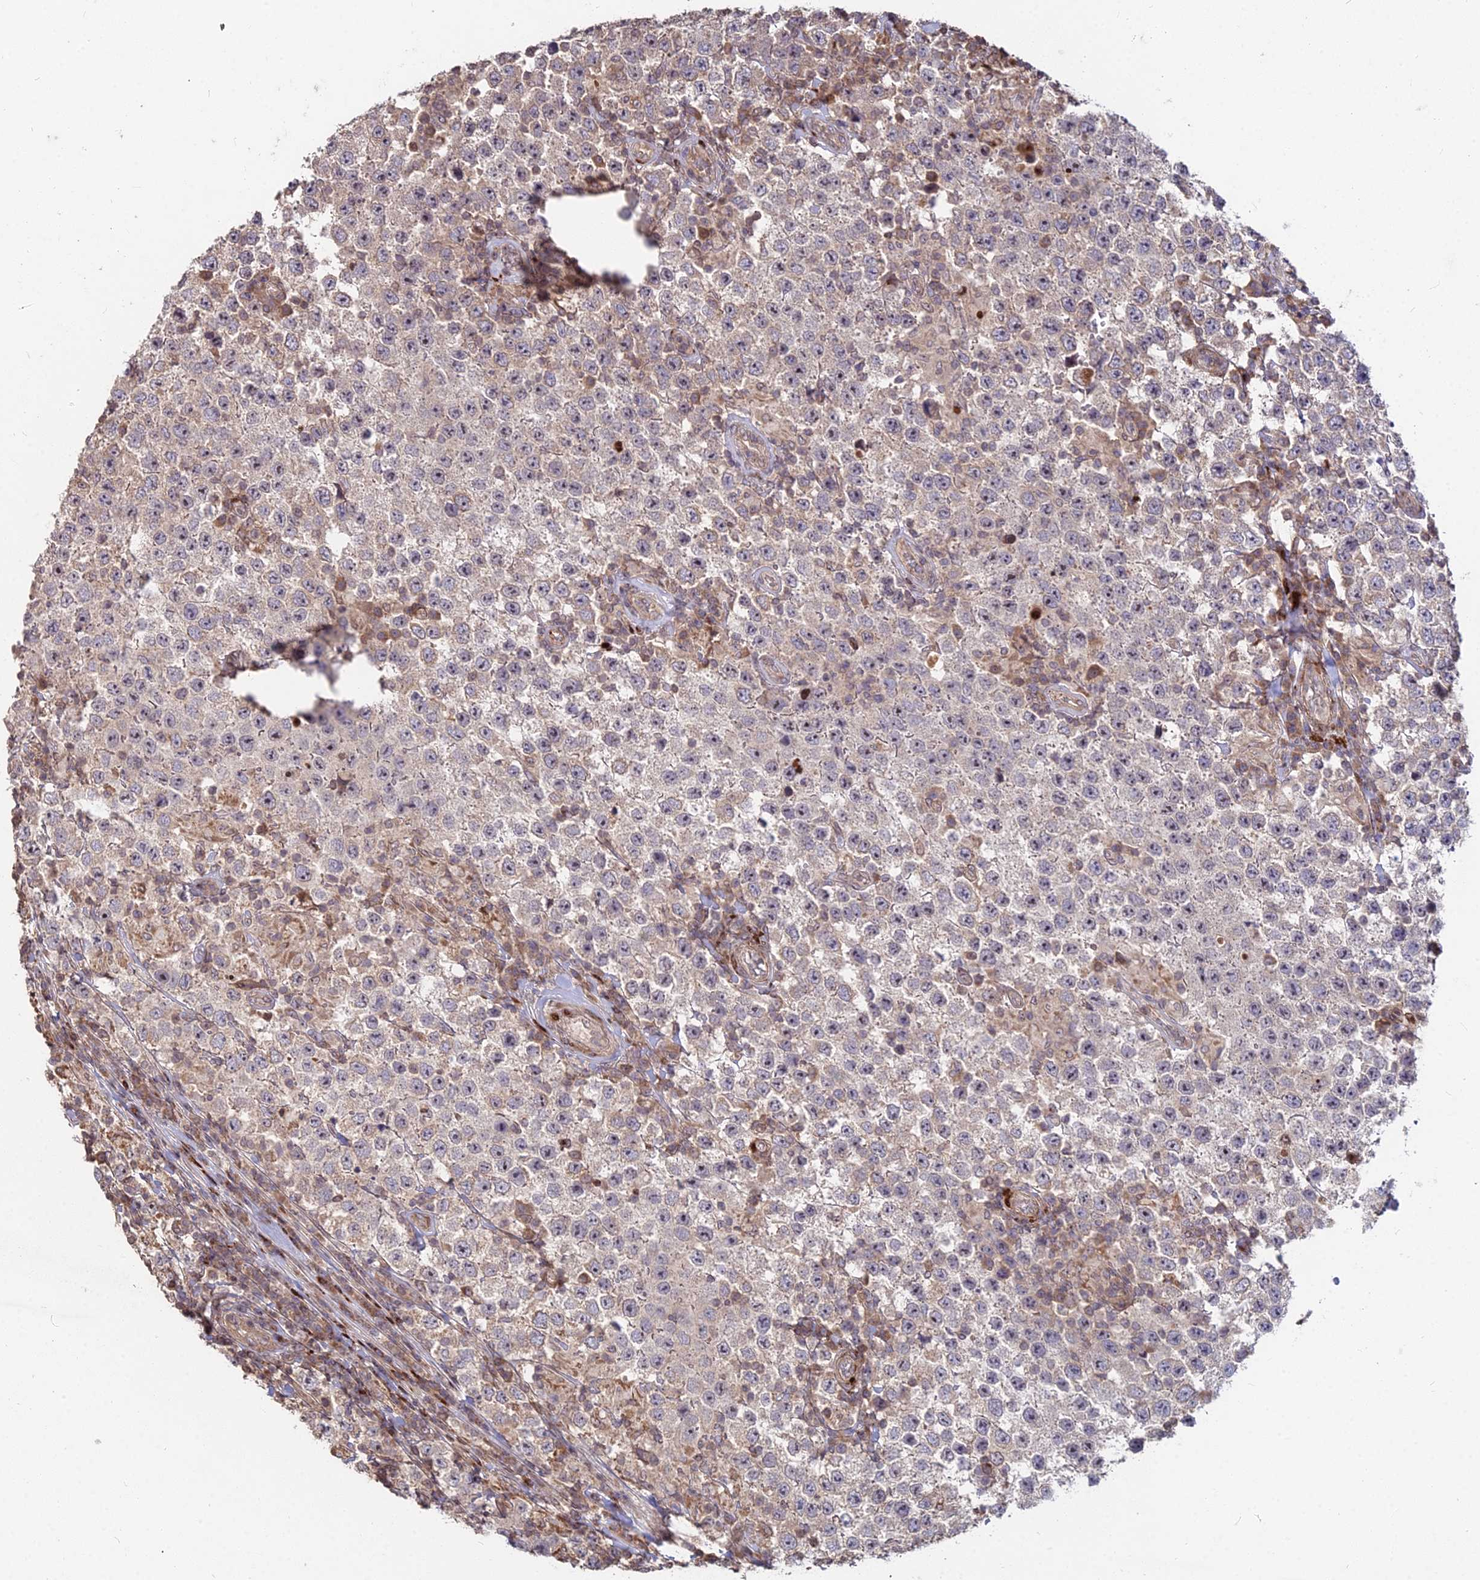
{"staining": {"intensity": "weak", "quantity": "25%-75%", "location": "cytoplasmic/membranous"}, "tissue": "testis cancer", "cell_type": "Tumor cells", "image_type": "cancer", "snomed": [{"axis": "morphology", "description": "Normal tissue, NOS"}, {"axis": "morphology", "description": "Urothelial carcinoma, High grade"}, {"axis": "morphology", "description": "Seminoma, NOS"}, {"axis": "morphology", "description": "Carcinoma, Embryonal, NOS"}, {"axis": "topography", "description": "Urinary bladder"}, {"axis": "topography", "description": "Testis"}], "caption": "This is an image of IHC staining of testis cancer, which shows weak positivity in the cytoplasmic/membranous of tumor cells.", "gene": "RBMS2", "patient": {"sex": "male", "age": 41}}